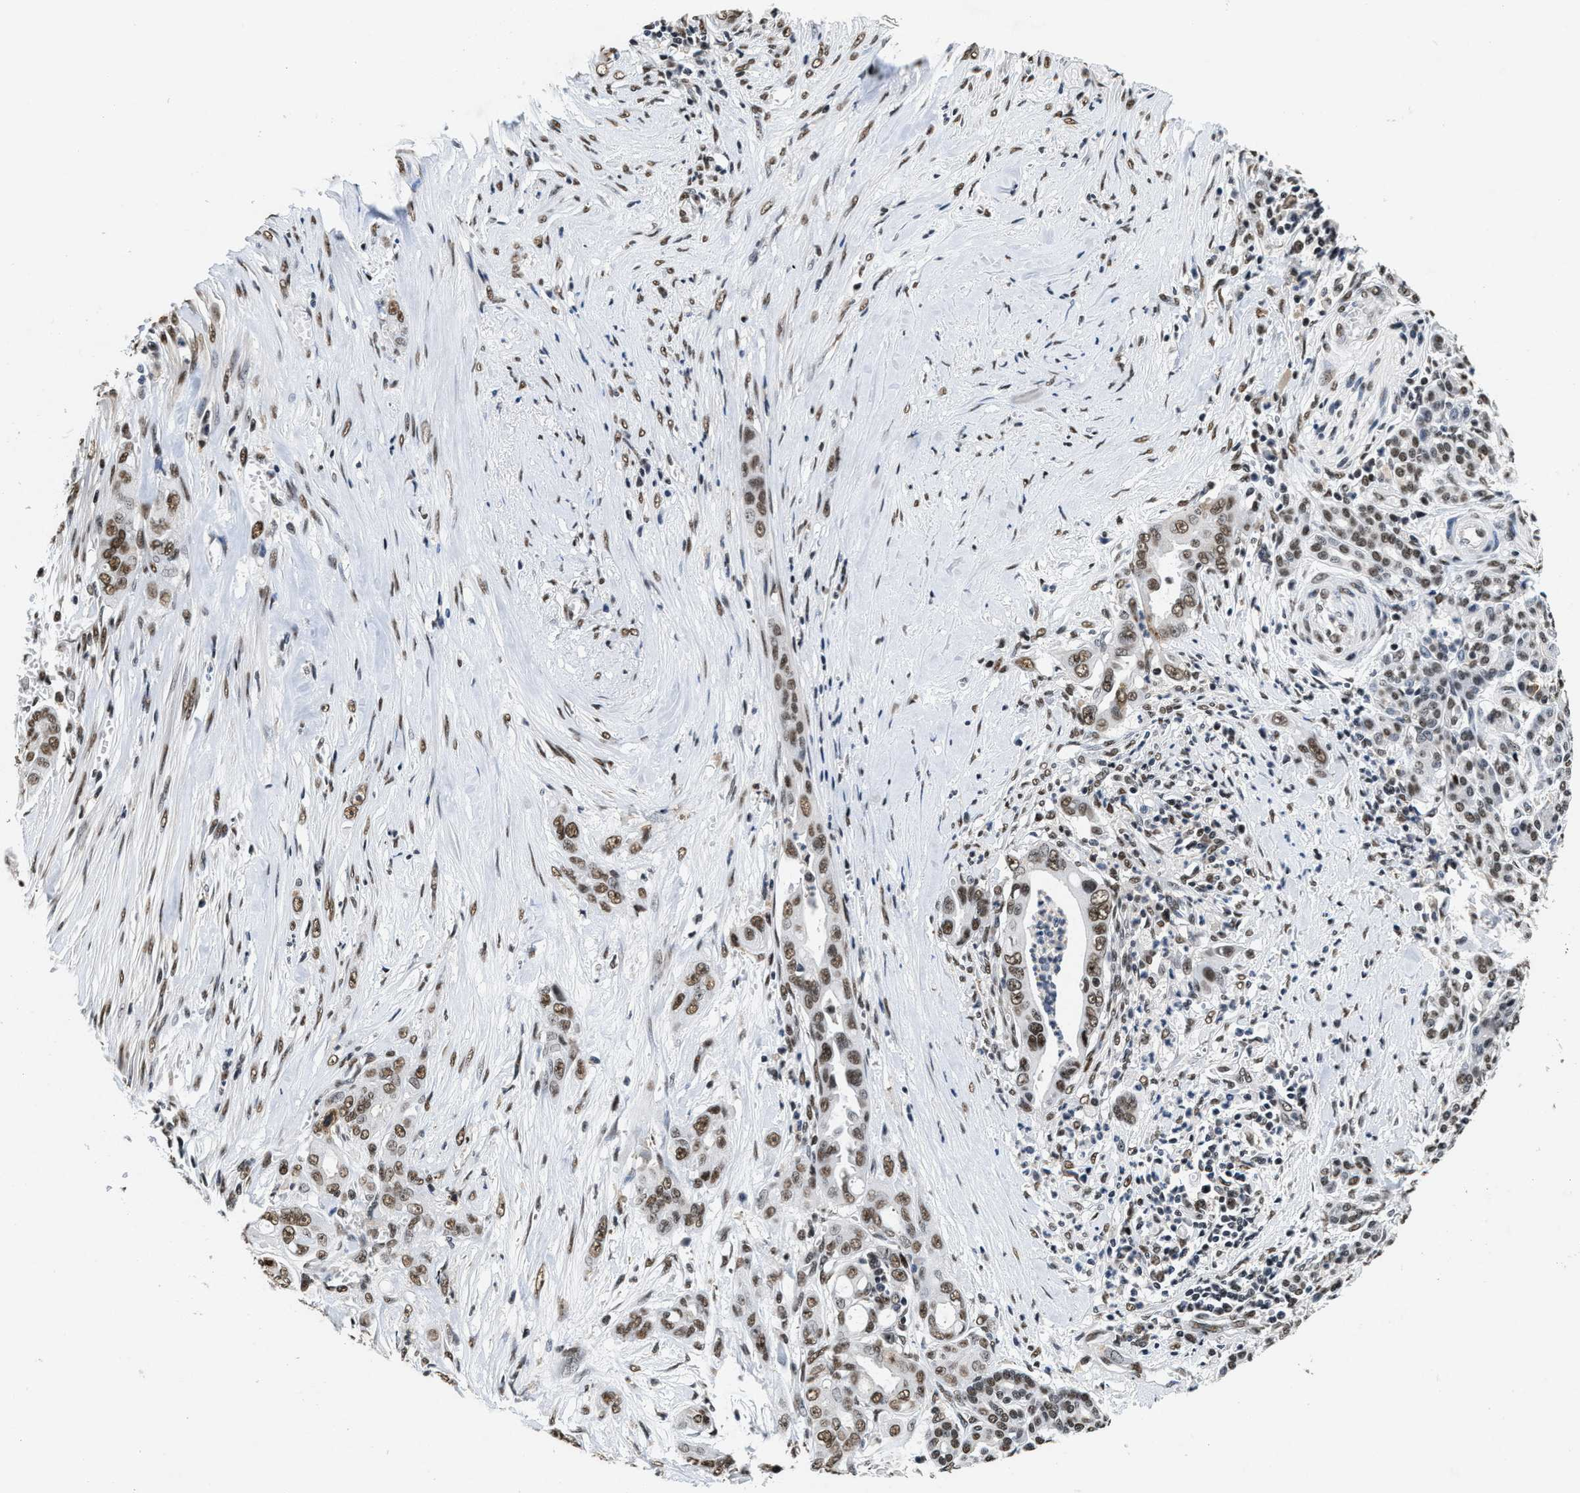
{"staining": {"intensity": "moderate", "quantity": ">75%", "location": "nuclear"}, "tissue": "pancreatic cancer", "cell_type": "Tumor cells", "image_type": "cancer", "snomed": [{"axis": "morphology", "description": "Adenocarcinoma, NOS"}, {"axis": "topography", "description": "Pancreas"}], "caption": "Pancreatic cancer (adenocarcinoma) was stained to show a protein in brown. There is medium levels of moderate nuclear expression in about >75% of tumor cells. (IHC, brightfield microscopy, high magnification).", "gene": "SUPT16H", "patient": {"sex": "male", "age": 59}}